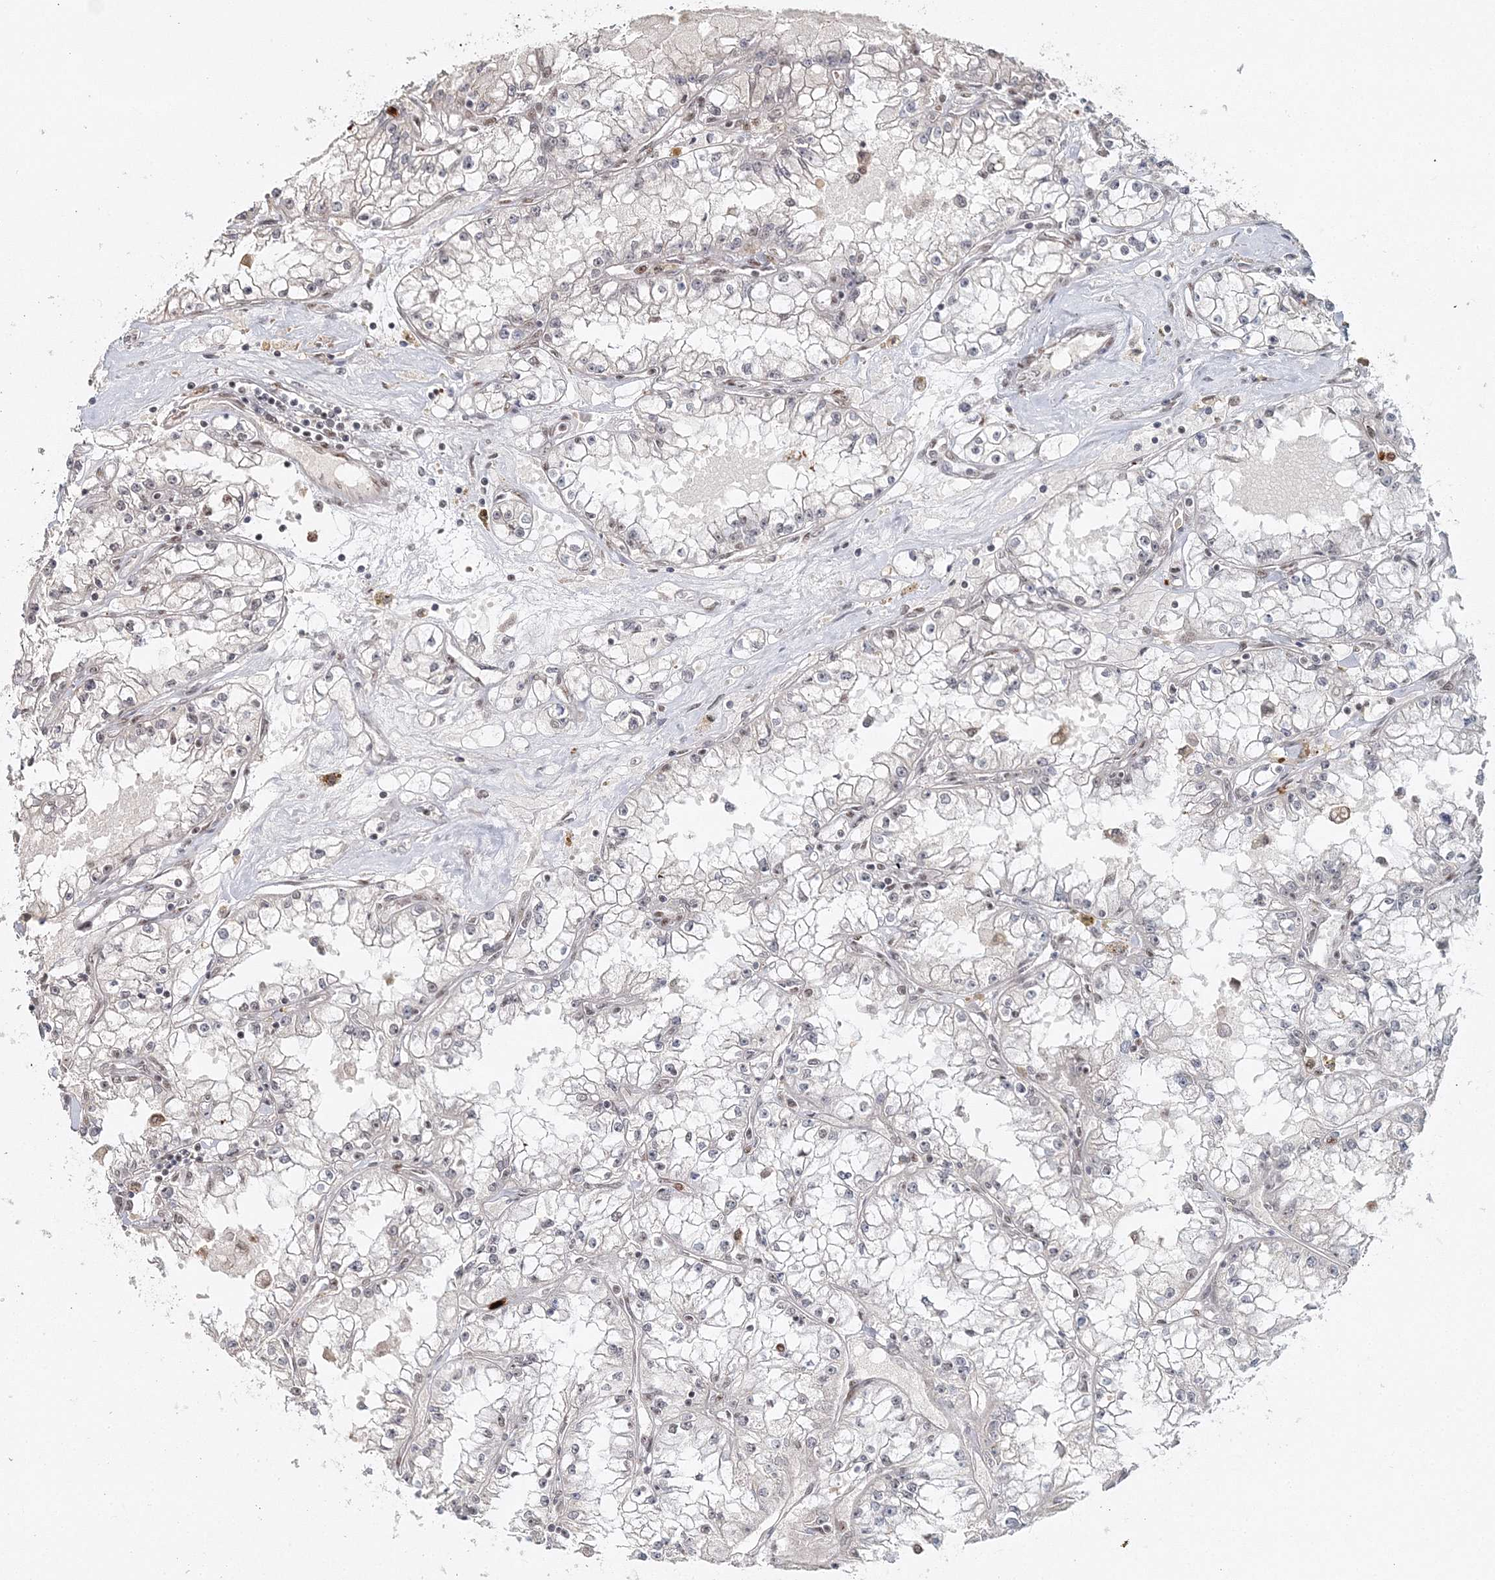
{"staining": {"intensity": "negative", "quantity": "none", "location": "none"}, "tissue": "renal cancer", "cell_type": "Tumor cells", "image_type": "cancer", "snomed": [{"axis": "morphology", "description": "Adenocarcinoma, NOS"}, {"axis": "topography", "description": "Kidney"}], "caption": "Protein analysis of renal cancer exhibits no significant positivity in tumor cells.", "gene": "QRICH1", "patient": {"sex": "male", "age": 56}}